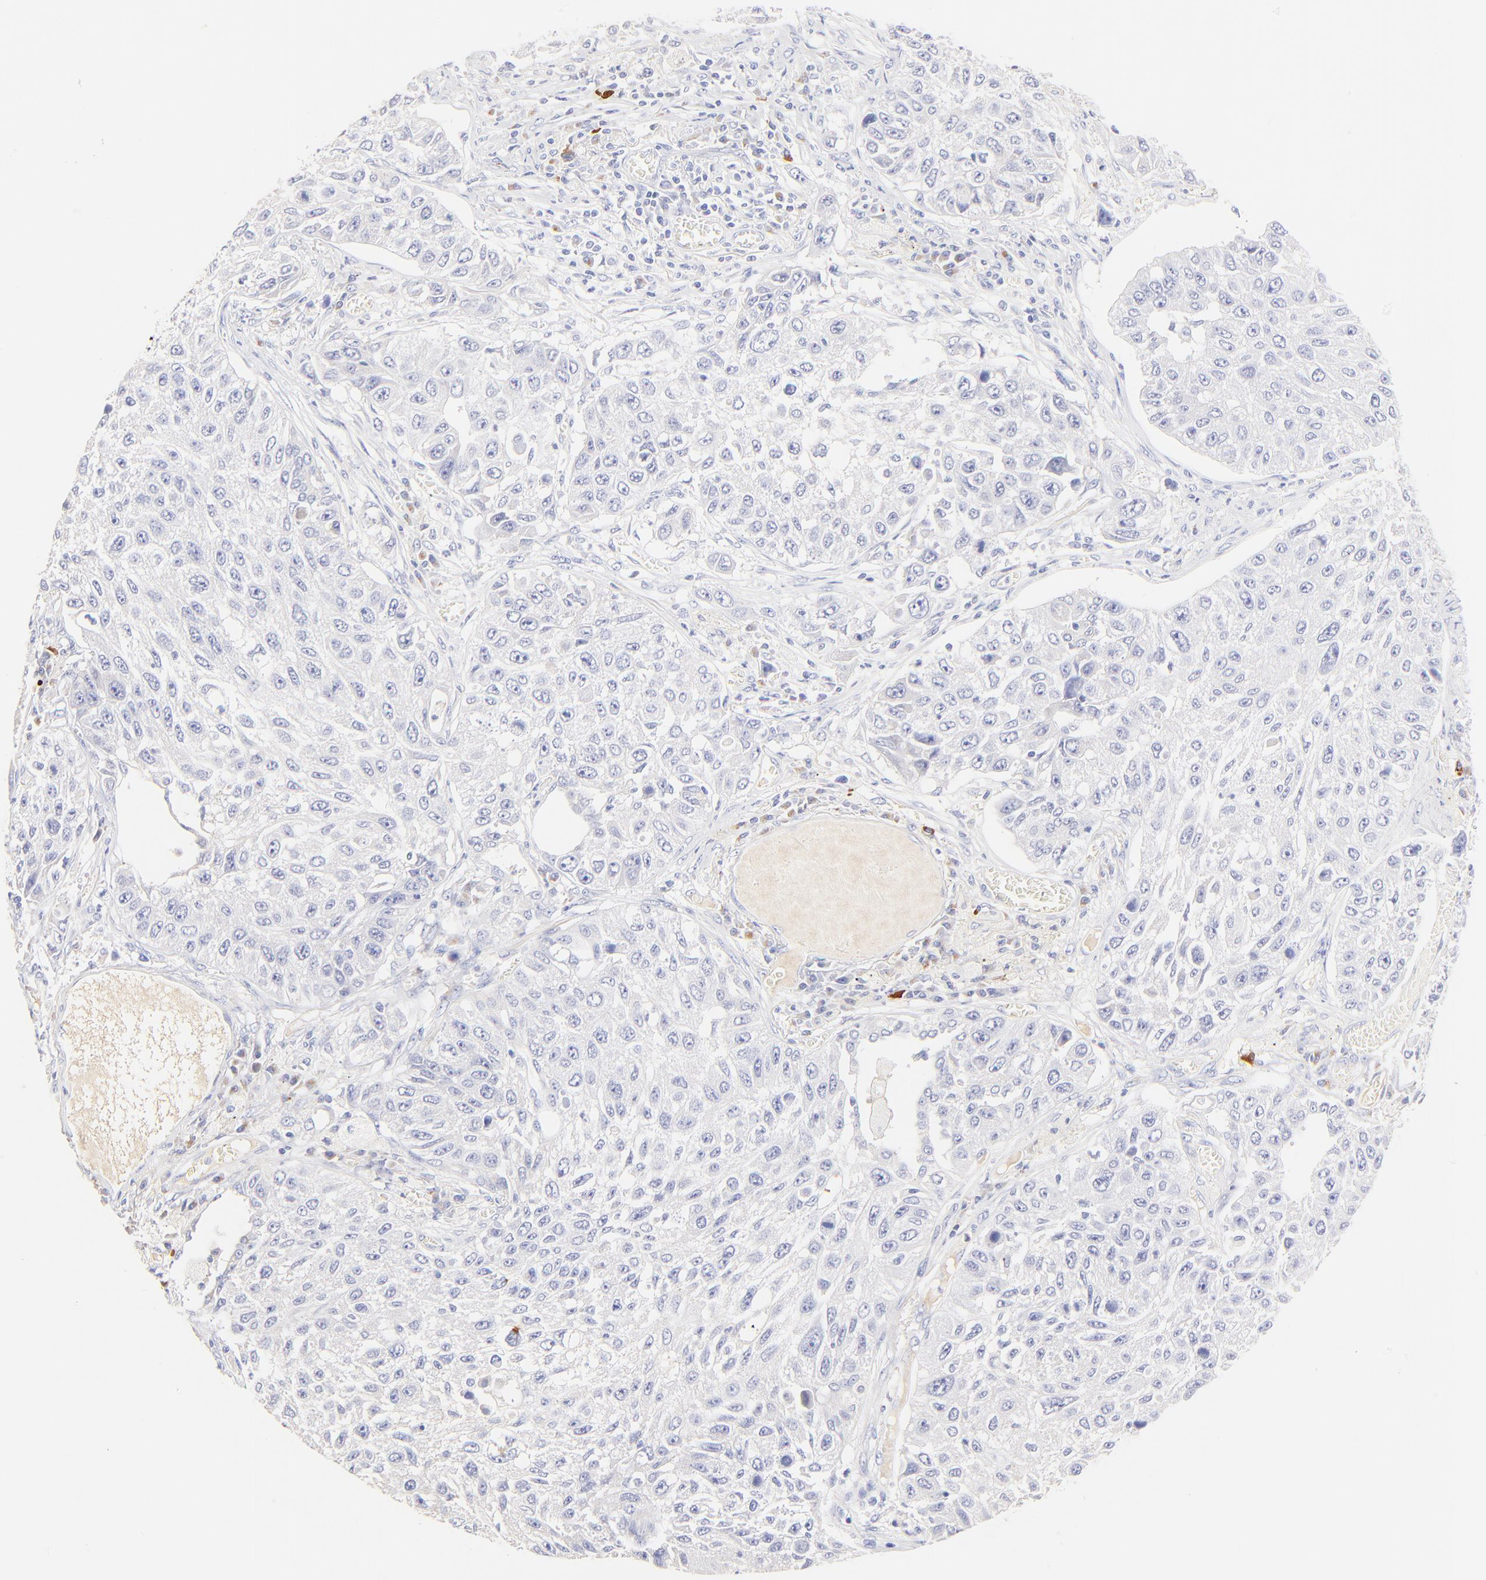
{"staining": {"intensity": "negative", "quantity": "none", "location": "none"}, "tissue": "lung cancer", "cell_type": "Tumor cells", "image_type": "cancer", "snomed": [{"axis": "morphology", "description": "Squamous cell carcinoma, NOS"}, {"axis": "topography", "description": "Lung"}], "caption": "Immunohistochemistry histopathology image of lung squamous cell carcinoma stained for a protein (brown), which shows no positivity in tumor cells. The staining is performed using DAB brown chromogen with nuclei counter-stained in using hematoxylin.", "gene": "ASB9", "patient": {"sex": "male", "age": 71}}